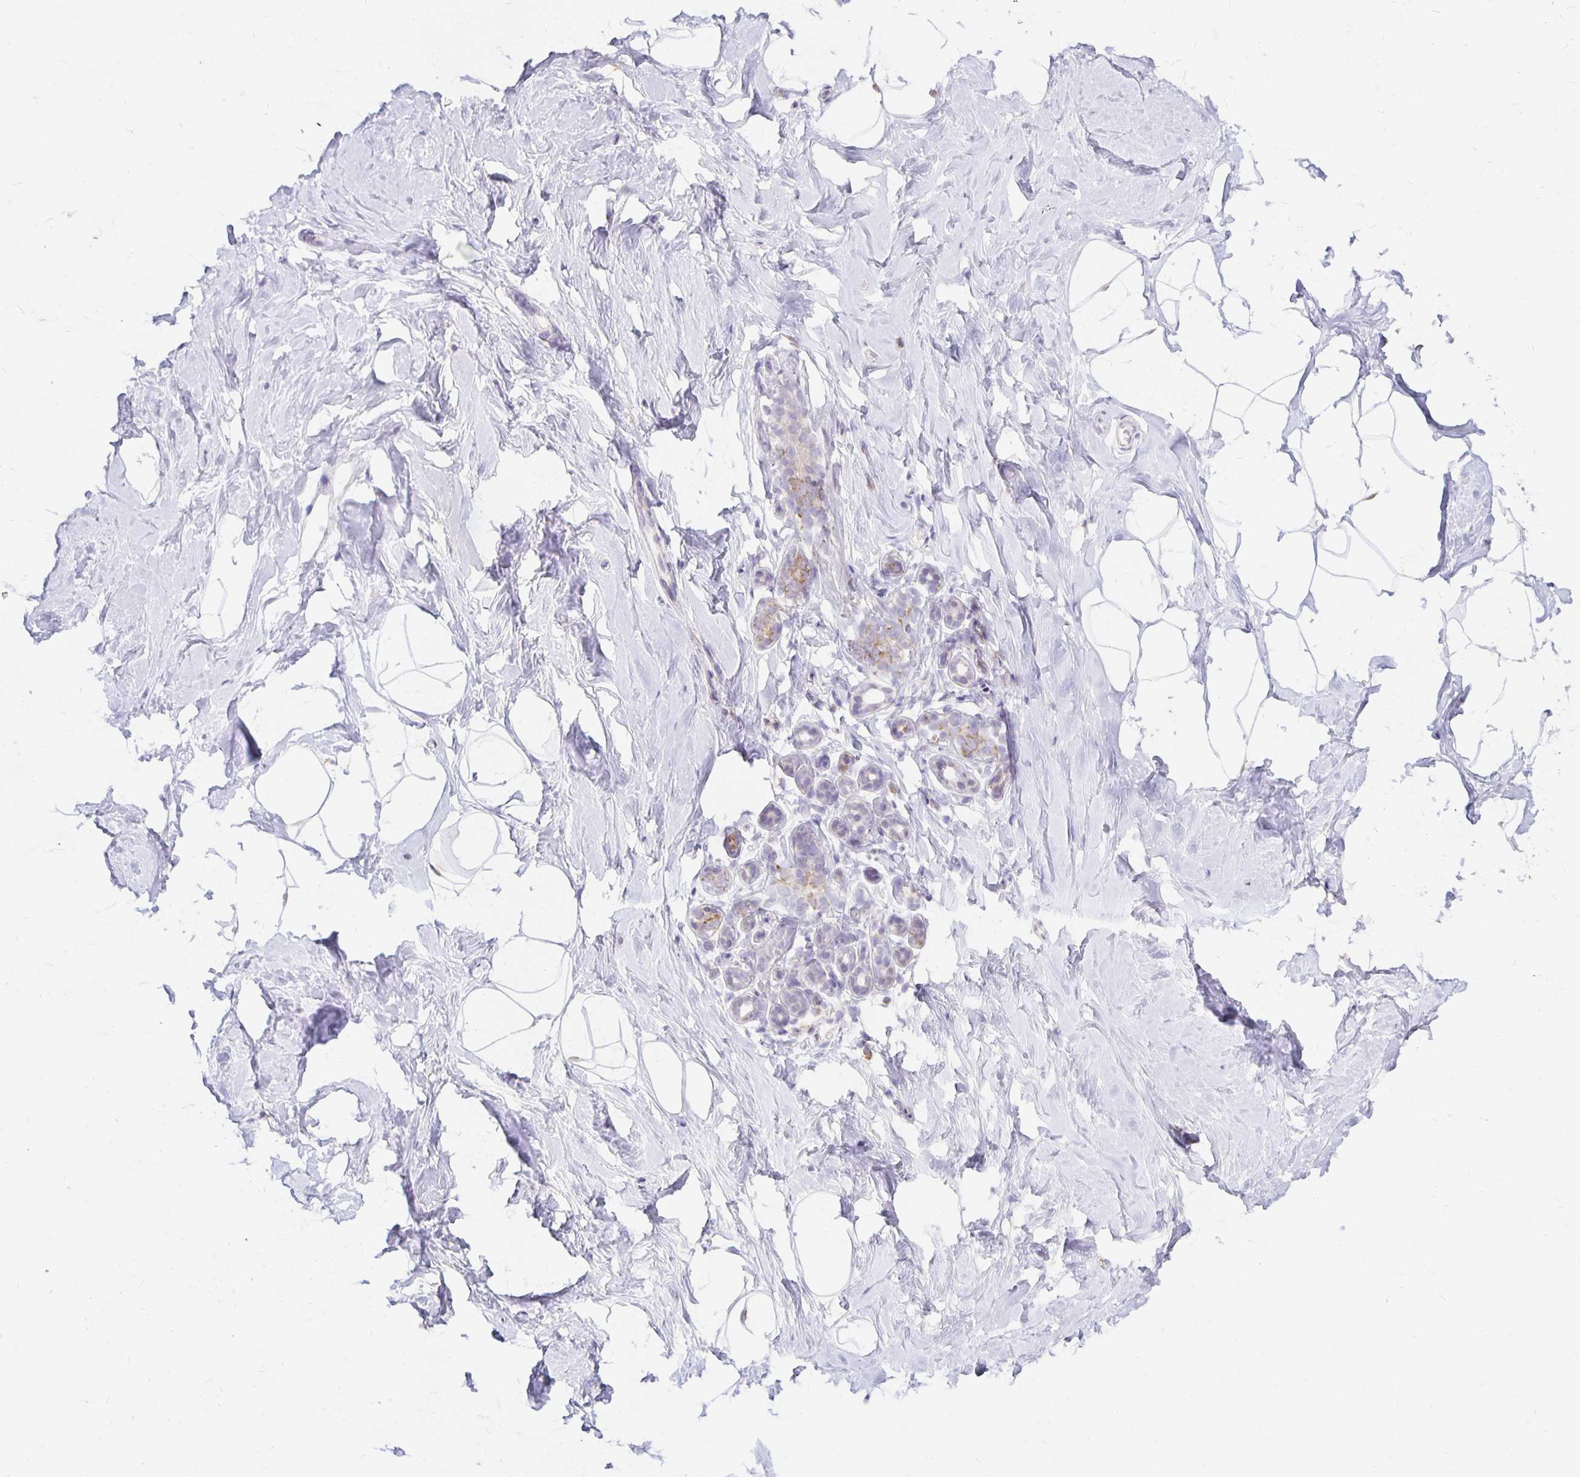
{"staining": {"intensity": "negative", "quantity": "none", "location": "none"}, "tissue": "breast", "cell_type": "Adipocytes", "image_type": "normal", "snomed": [{"axis": "morphology", "description": "Normal tissue, NOS"}, {"axis": "topography", "description": "Breast"}], "caption": "The photomicrograph demonstrates no staining of adipocytes in benign breast.", "gene": "IER3", "patient": {"sex": "female", "age": 32}}